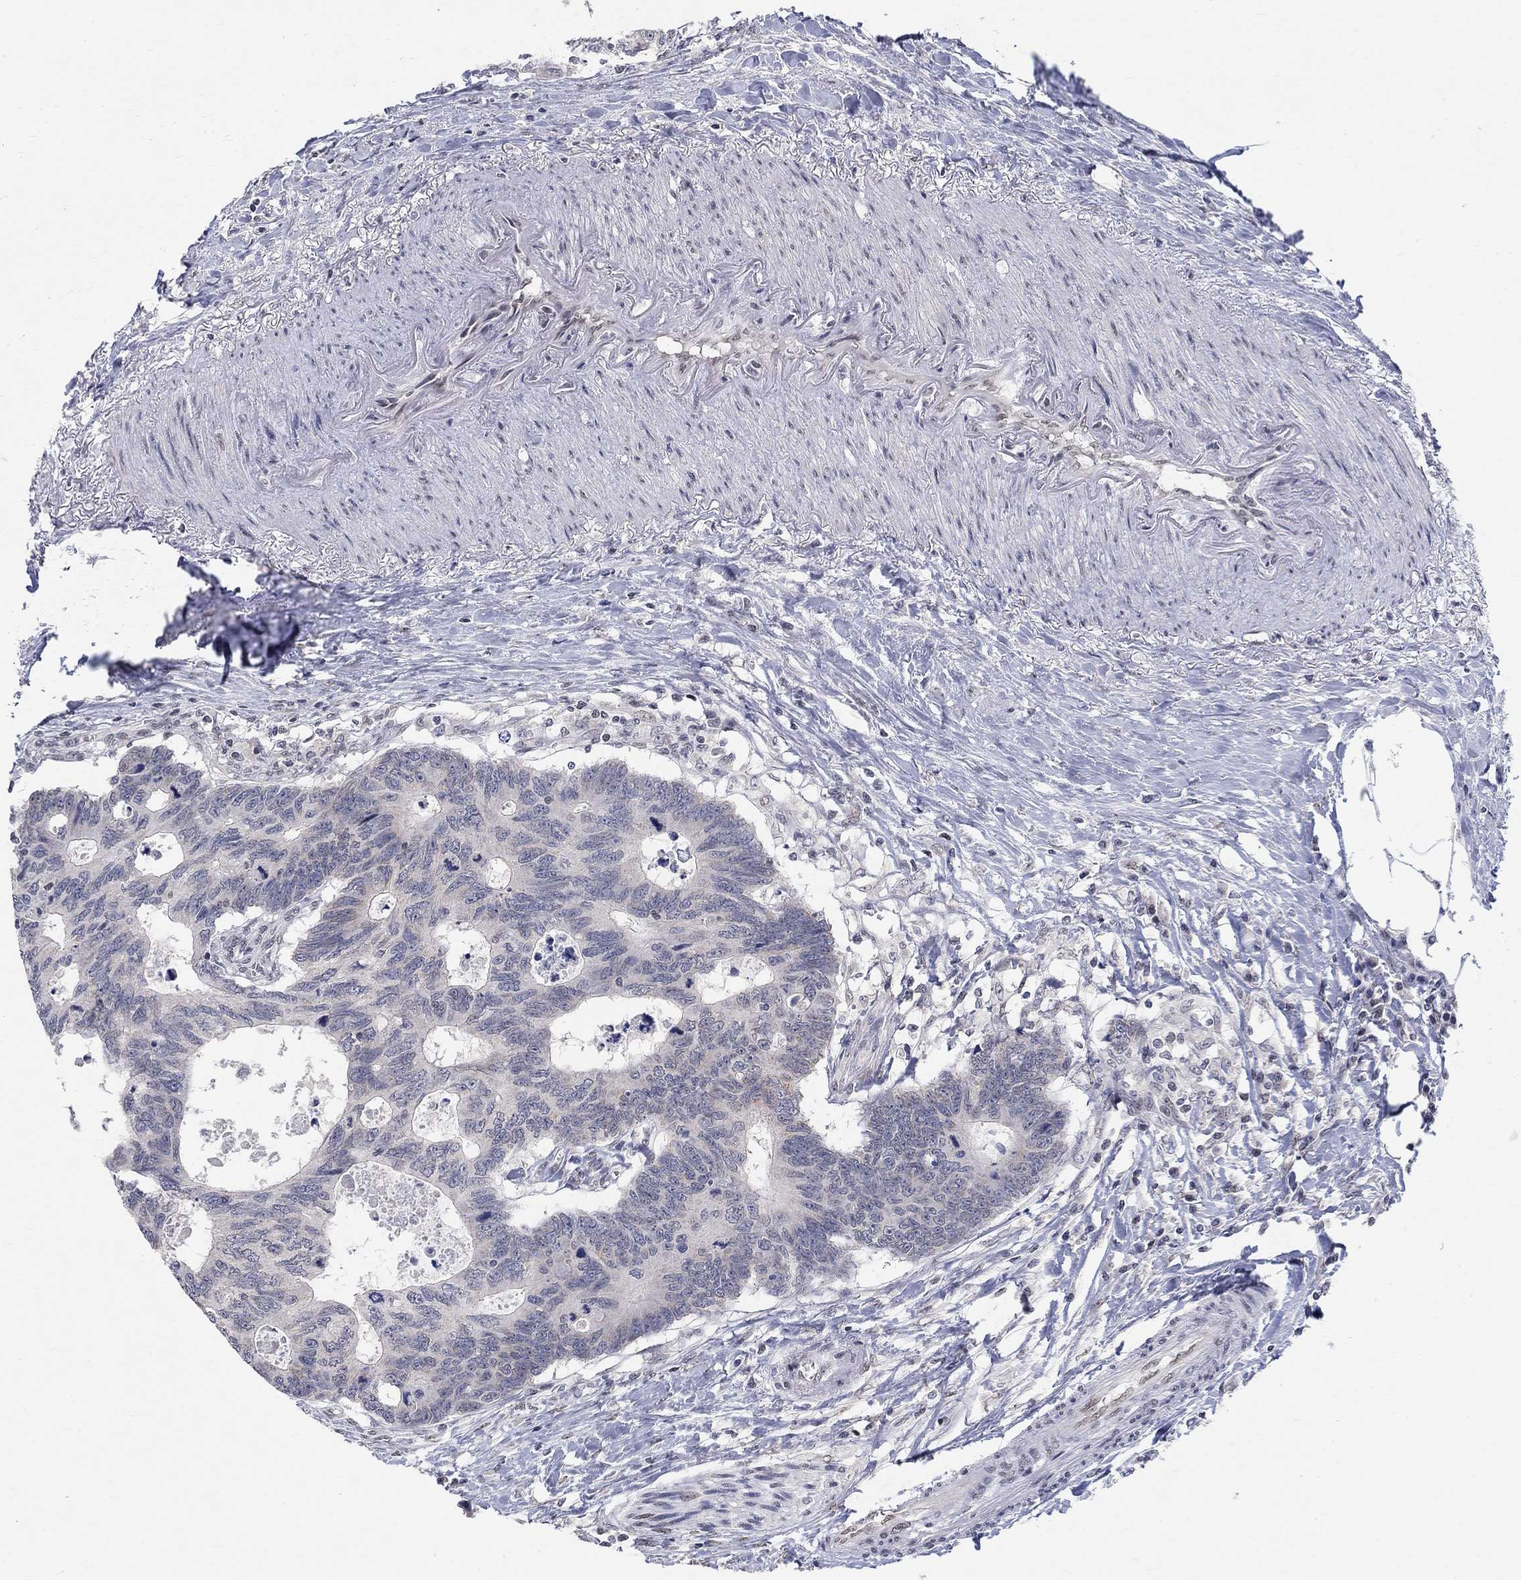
{"staining": {"intensity": "negative", "quantity": "none", "location": "none"}, "tissue": "colorectal cancer", "cell_type": "Tumor cells", "image_type": "cancer", "snomed": [{"axis": "morphology", "description": "Adenocarcinoma, NOS"}, {"axis": "topography", "description": "Colon"}], "caption": "High power microscopy histopathology image of an immunohistochemistry micrograph of colorectal cancer, revealing no significant staining in tumor cells. (DAB immunohistochemistry visualized using brightfield microscopy, high magnification).", "gene": "KLF12", "patient": {"sex": "female", "age": 77}}